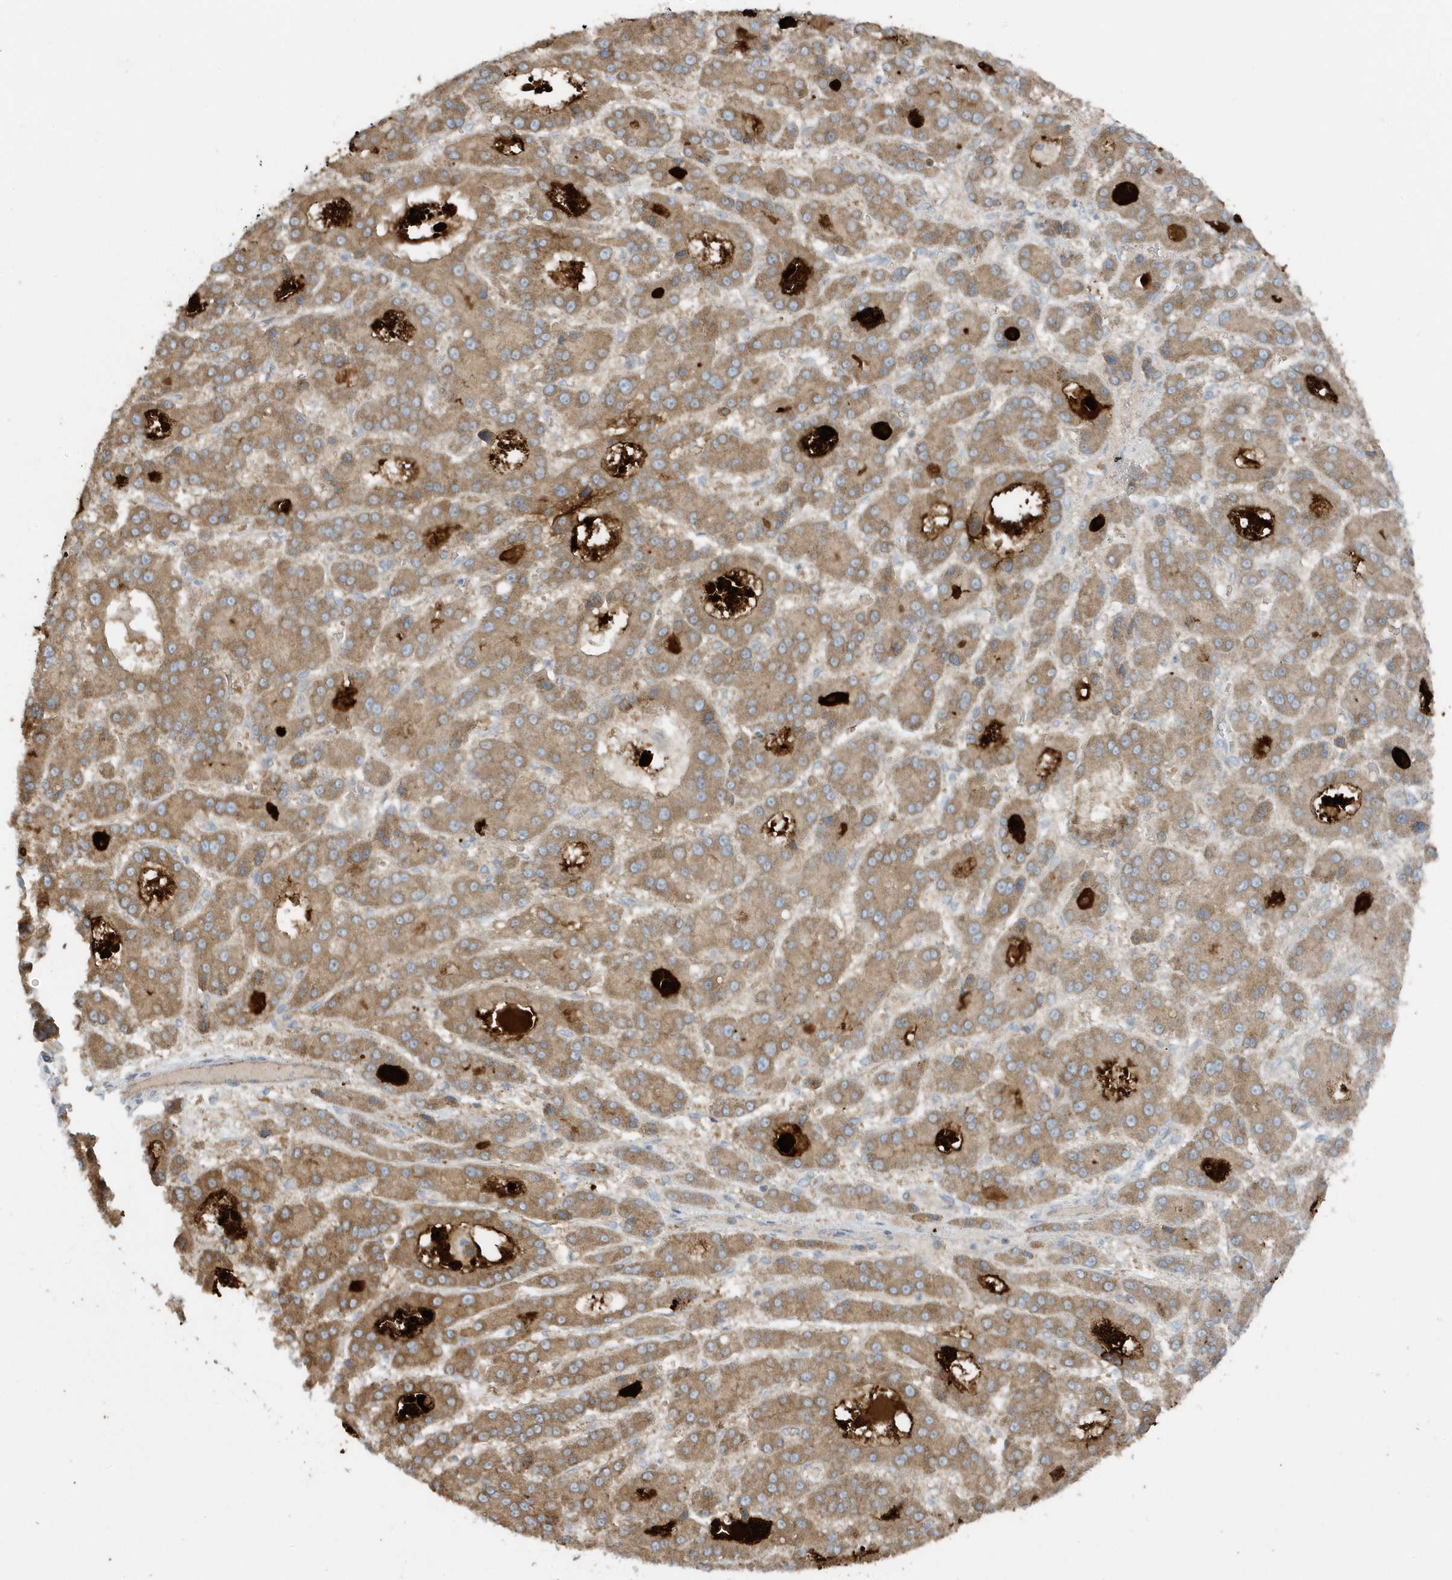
{"staining": {"intensity": "moderate", "quantity": ">75%", "location": "cytoplasmic/membranous"}, "tissue": "liver cancer", "cell_type": "Tumor cells", "image_type": "cancer", "snomed": [{"axis": "morphology", "description": "Carcinoma, Hepatocellular, NOS"}, {"axis": "topography", "description": "Liver"}], "caption": "A medium amount of moderate cytoplasmic/membranous staining is seen in about >75% of tumor cells in liver hepatocellular carcinoma tissue. The staining was performed using DAB to visualize the protein expression in brown, while the nuclei were stained in blue with hematoxylin (Magnification: 20x).", "gene": "SLC38A2", "patient": {"sex": "male", "age": 70}}